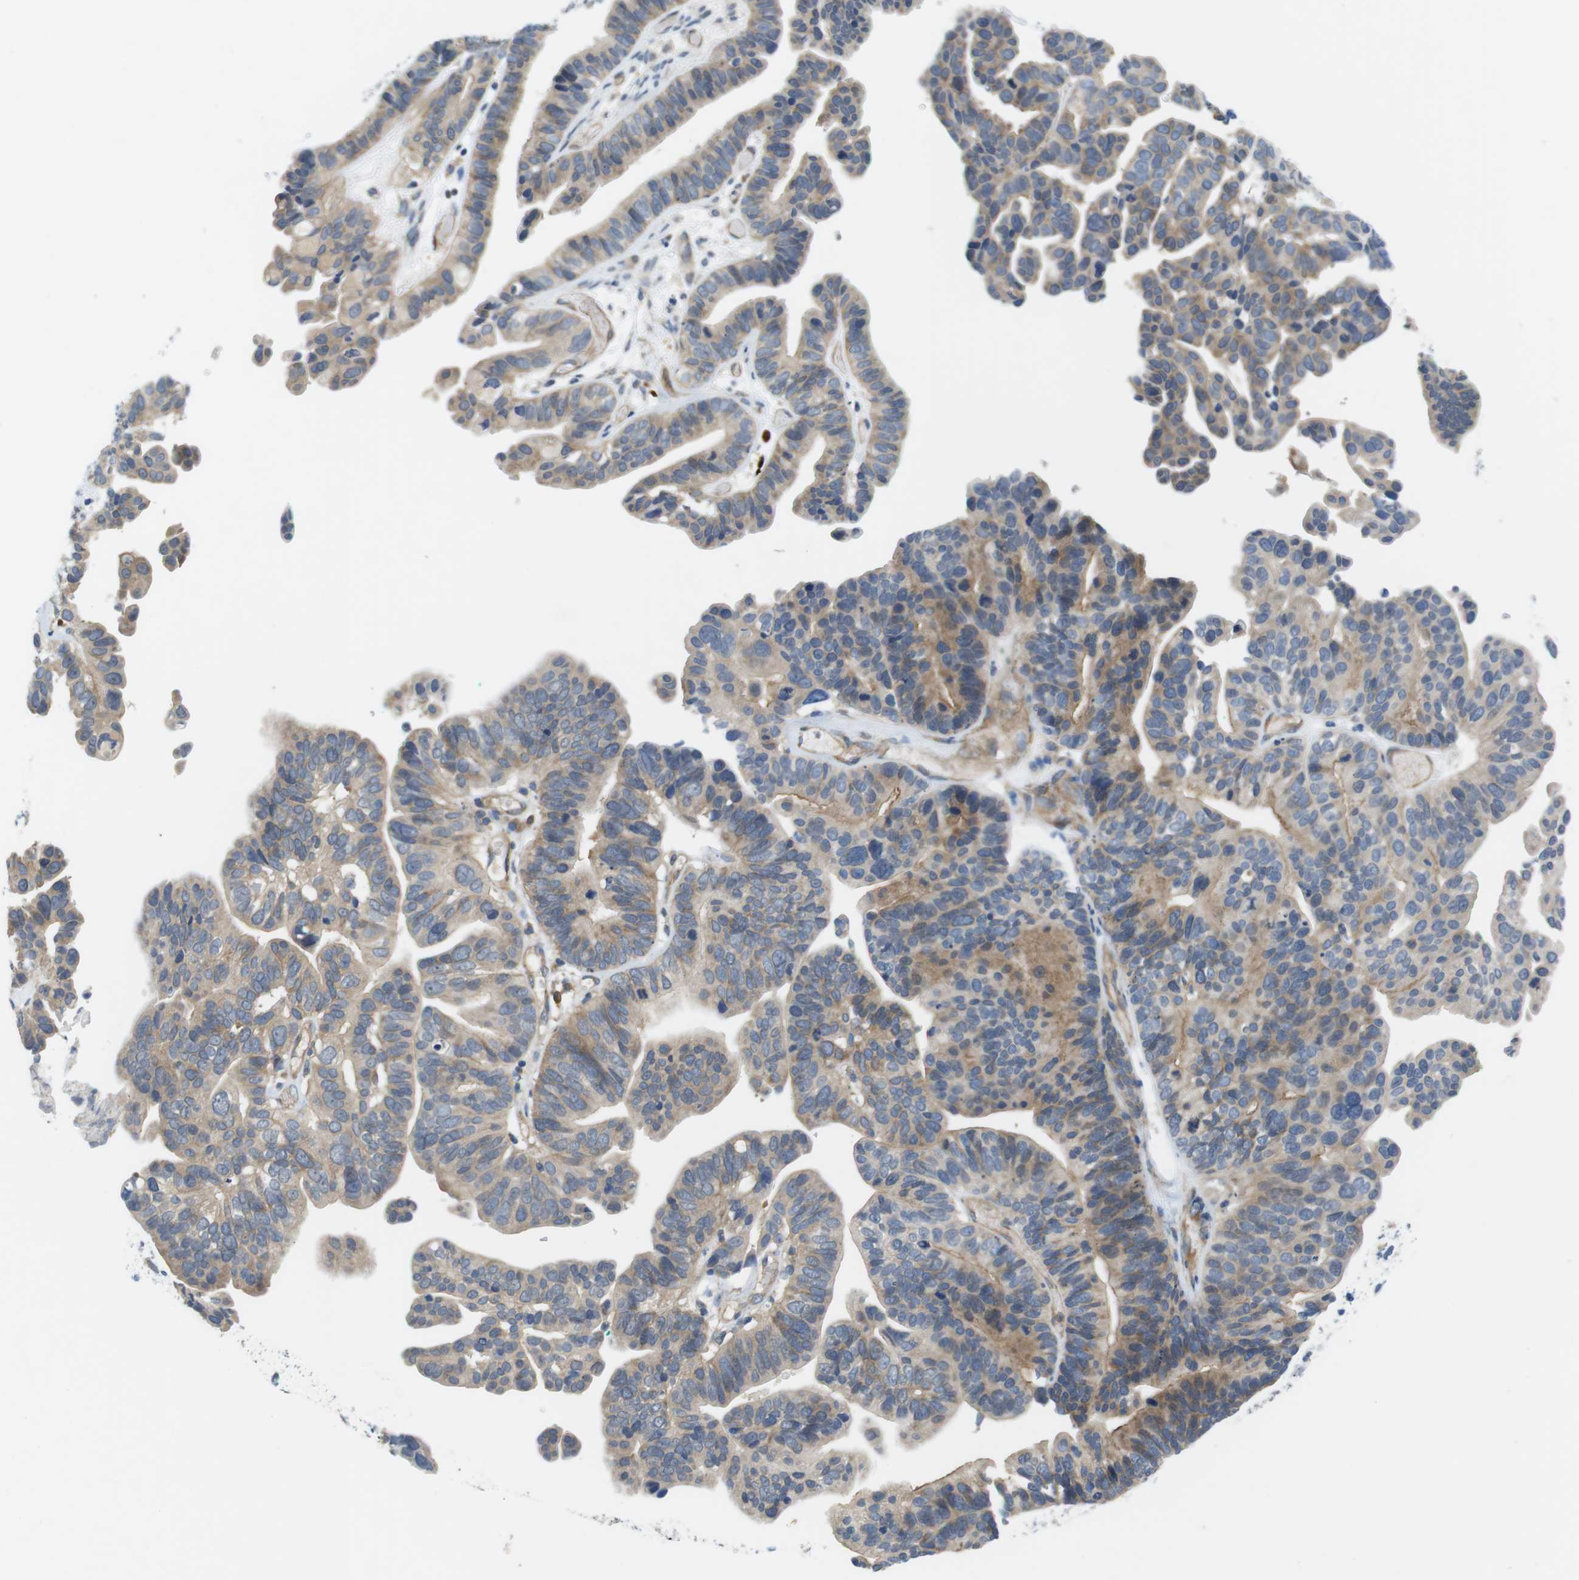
{"staining": {"intensity": "weak", "quantity": ">75%", "location": "cytoplasmic/membranous"}, "tissue": "ovarian cancer", "cell_type": "Tumor cells", "image_type": "cancer", "snomed": [{"axis": "morphology", "description": "Cystadenocarcinoma, serous, NOS"}, {"axis": "topography", "description": "Ovary"}], "caption": "Protein staining of ovarian cancer tissue shows weak cytoplasmic/membranous expression in about >75% of tumor cells. Immunohistochemistry (ihc) stains the protein of interest in brown and the nuclei are stained blue.", "gene": "DCLK1", "patient": {"sex": "female", "age": 56}}